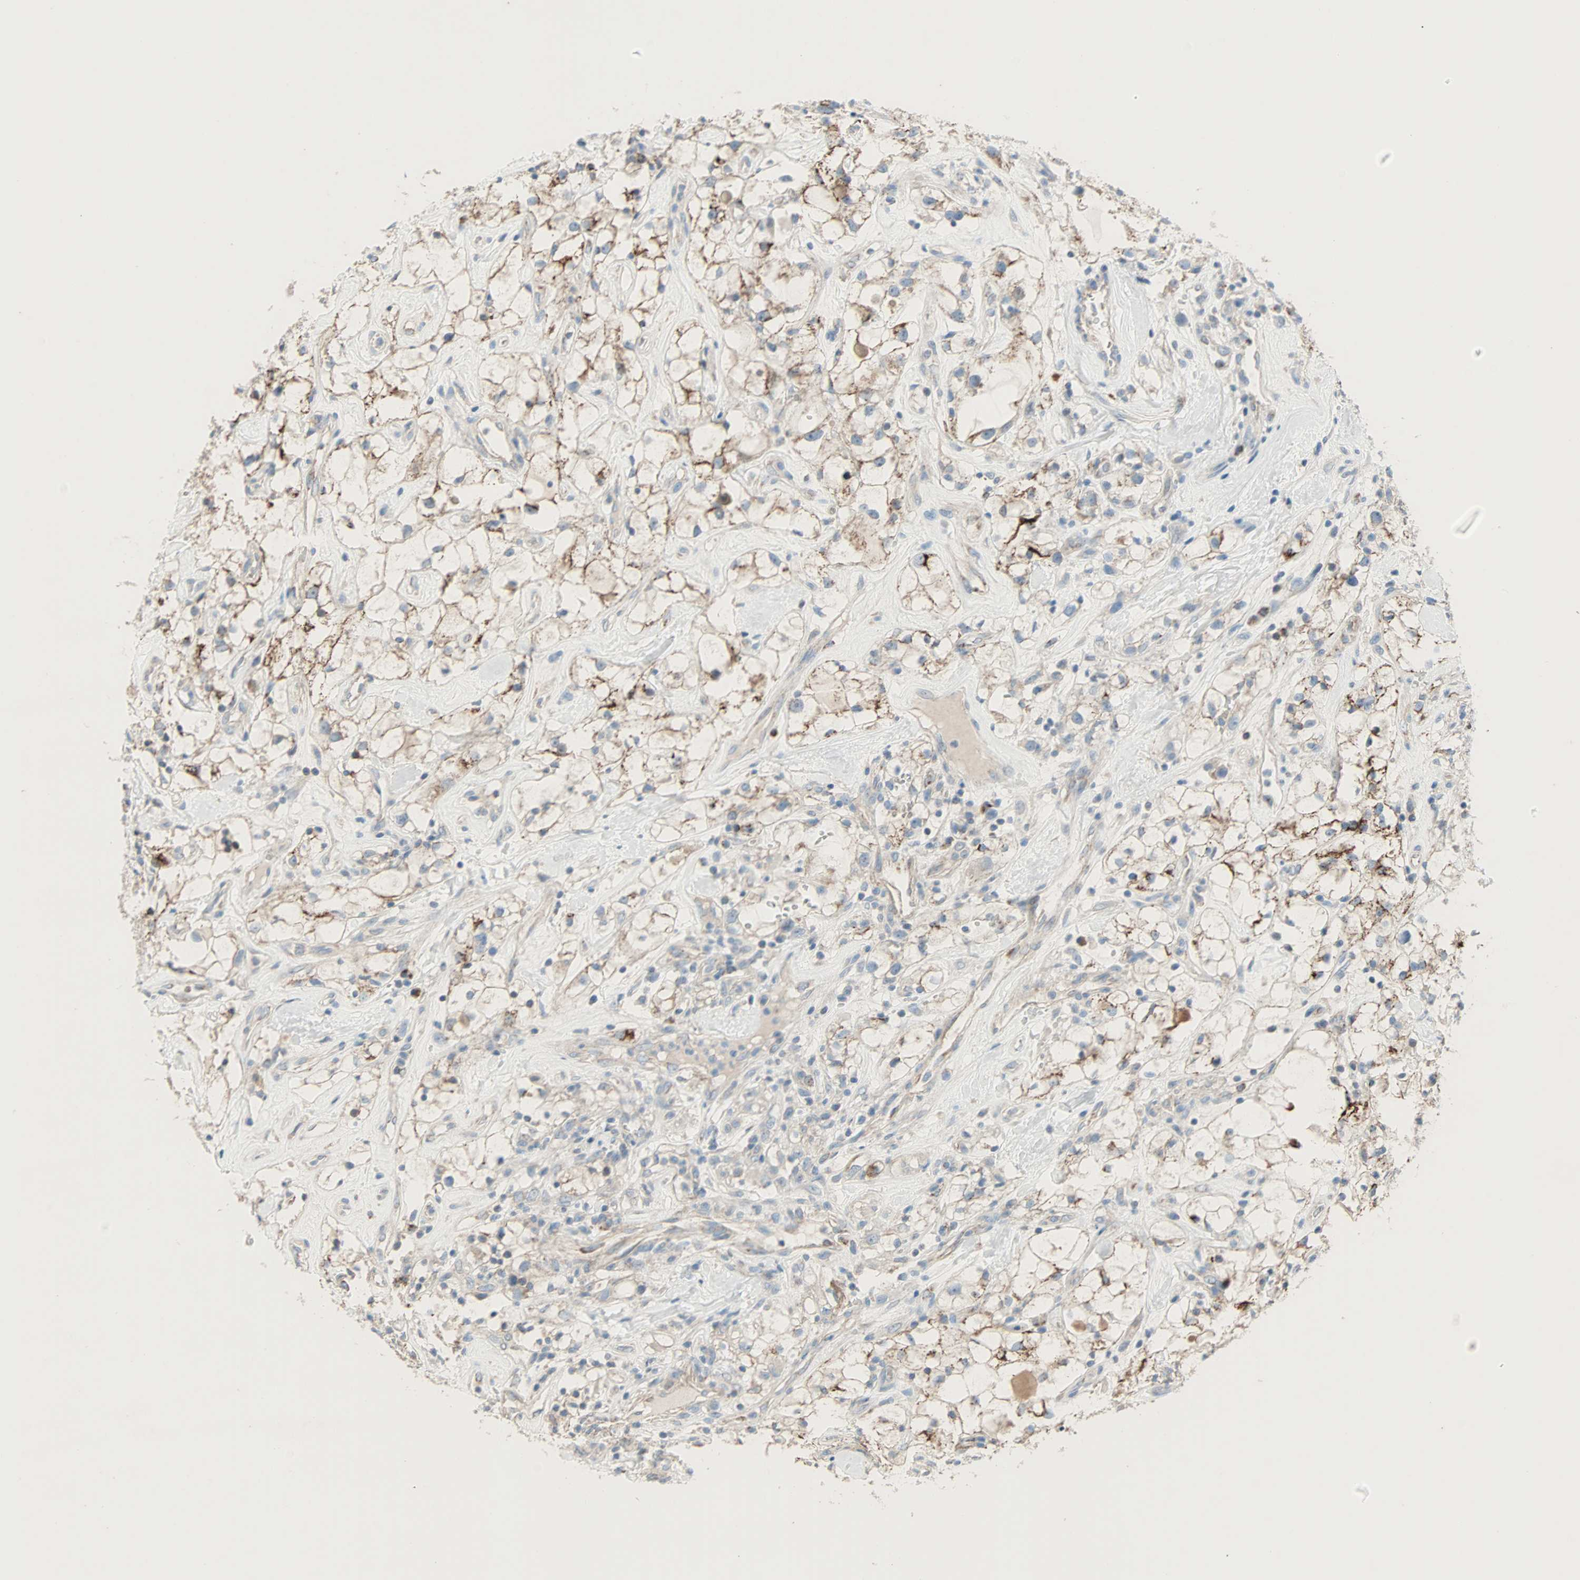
{"staining": {"intensity": "moderate", "quantity": ">75%", "location": "cytoplasmic/membranous"}, "tissue": "renal cancer", "cell_type": "Tumor cells", "image_type": "cancer", "snomed": [{"axis": "morphology", "description": "Adenocarcinoma, NOS"}, {"axis": "topography", "description": "Kidney"}], "caption": "This micrograph exhibits immunohistochemistry staining of renal cancer, with medium moderate cytoplasmic/membranous positivity in approximately >75% of tumor cells.", "gene": "ACVRL1", "patient": {"sex": "female", "age": 60}}